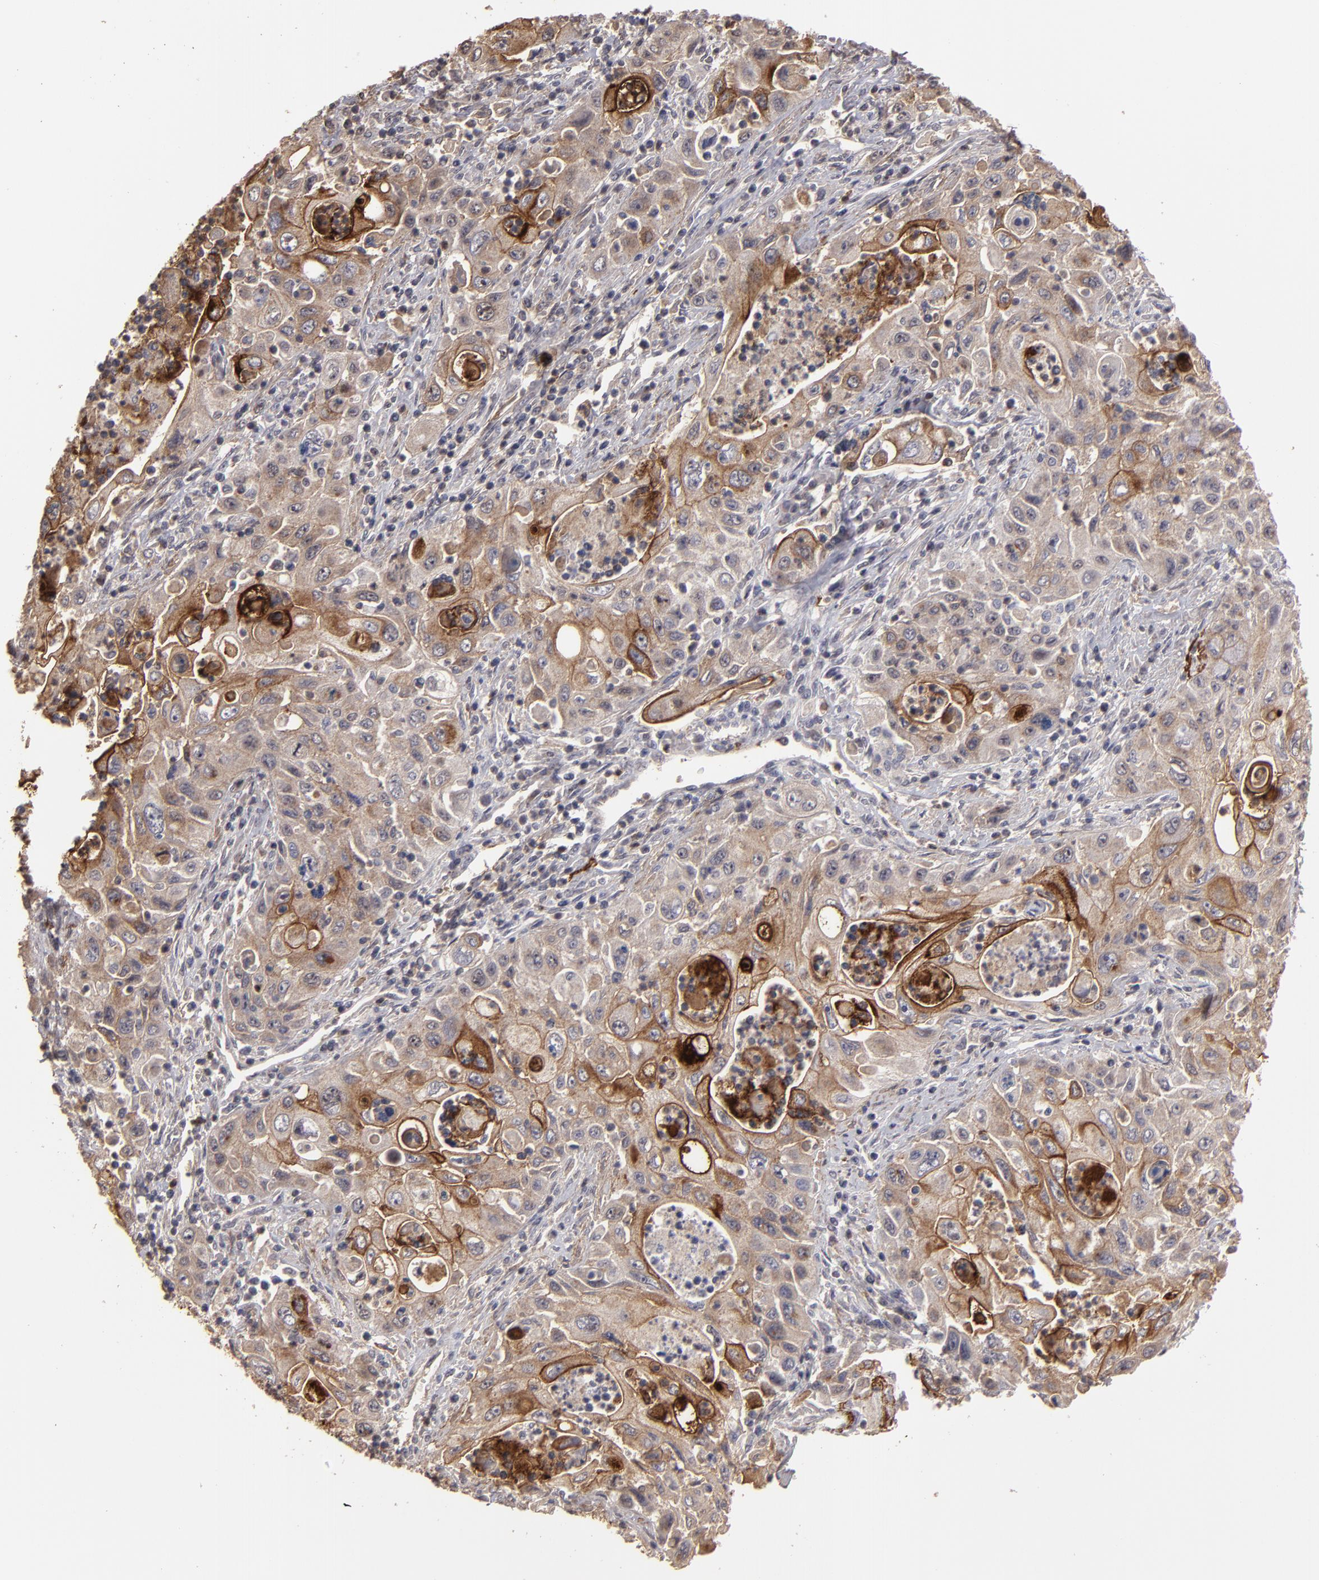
{"staining": {"intensity": "moderate", "quantity": ">75%", "location": "cytoplasmic/membranous"}, "tissue": "pancreatic cancer", "cell_type": "Tumor cells", "image_type": "cancer", "snomed": [{"axis": "morphology", "description": "Adenocarcinoma, NOS"}, {"axis": "topography", "description": "Pancreas"}], "caption": "Pancreatic adenocarcinoma stained with DAB (3,3'-diaminobenzidine) immunohistochemistry reveals medium levels of moderate cytoplasmic/membranous positivity in approximately >75% of tumor cells.", "gene": "CD55", "patient": {"sex": "male", "age": 70}}